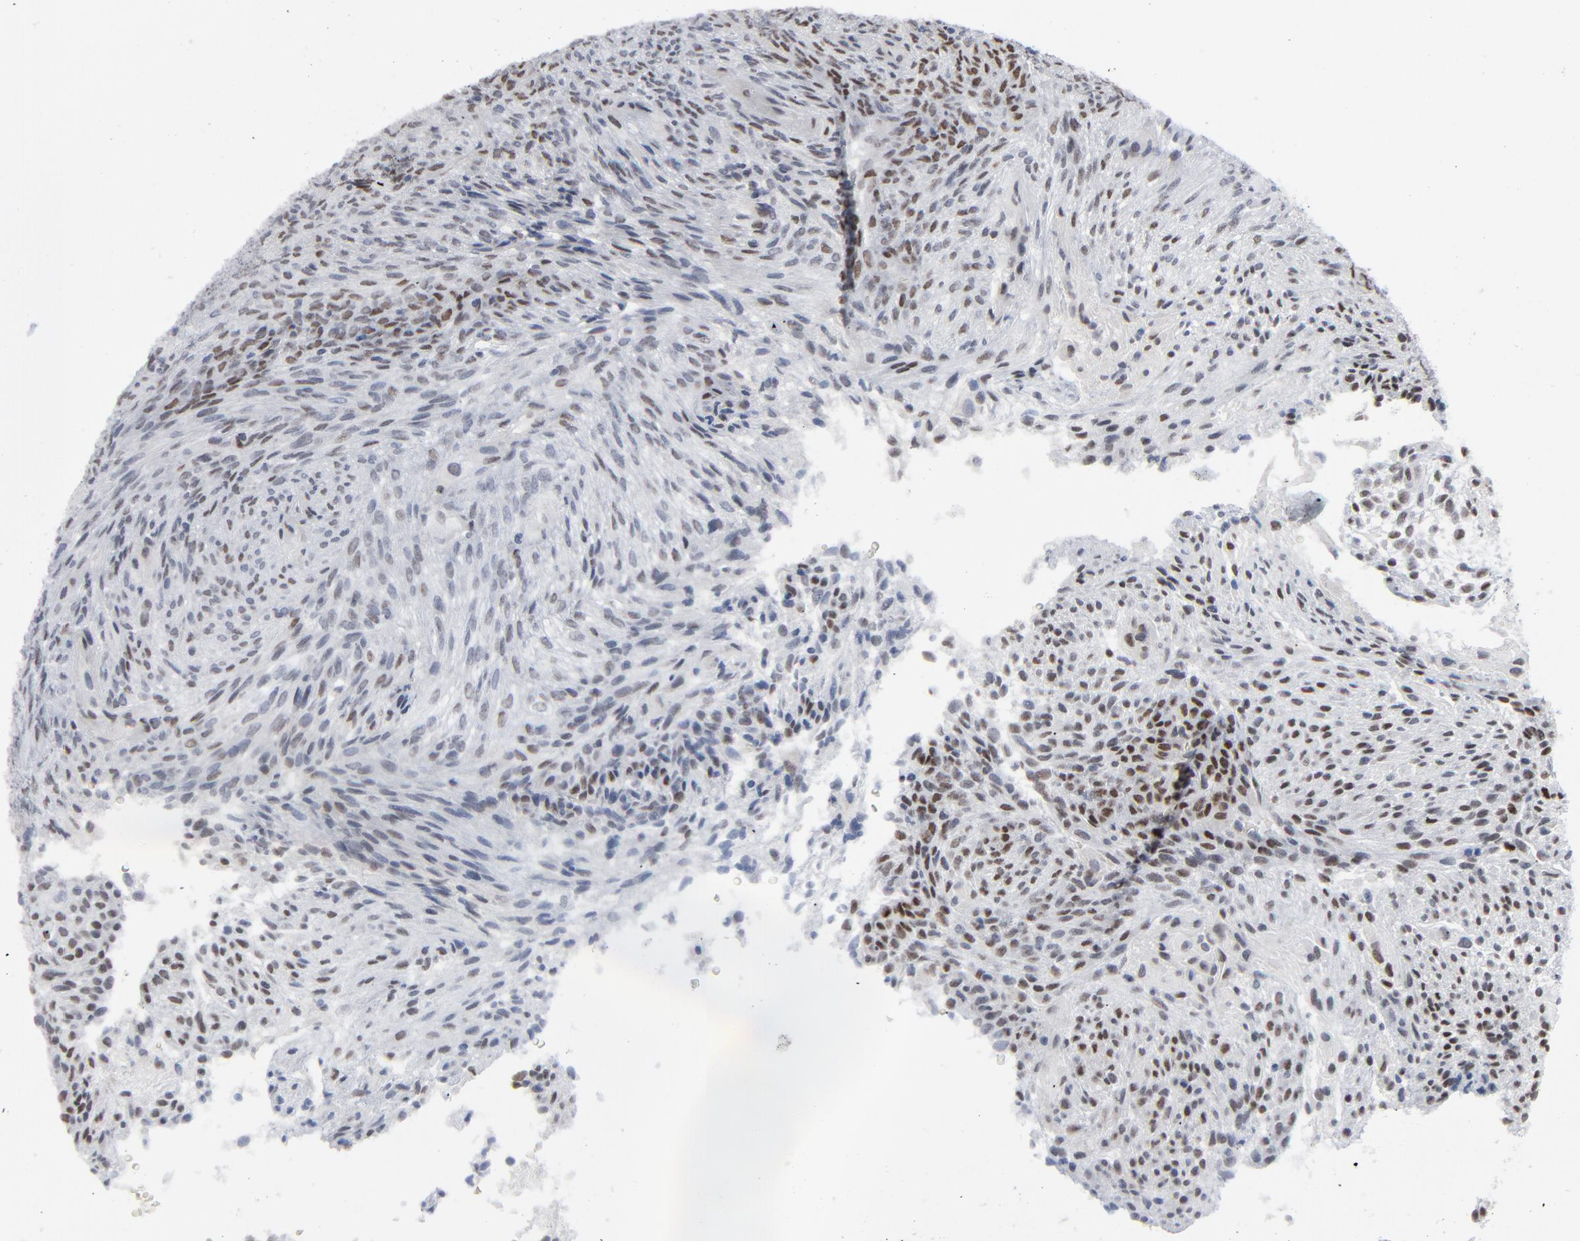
{"staining": {"intensity": "moderate", "quantity": "25%-75%", "location": "nuclear"}, "tissue": "glioma", "cell_type": "Tumor cells", "image_type": "cancer", "snomed": [{"axis": "morphology", "description": "Glioma, malignant, High grade"}, {"axis": "topography", "description": "Cerebral cortex"}], "caption": "This is an image of immunohistochemistry (IHC) staining of glioma, which shows moderate staining in the nuclear of tumor cells.", "gene": "ATF7", "patient": {"sex": "female", "age": 55}}